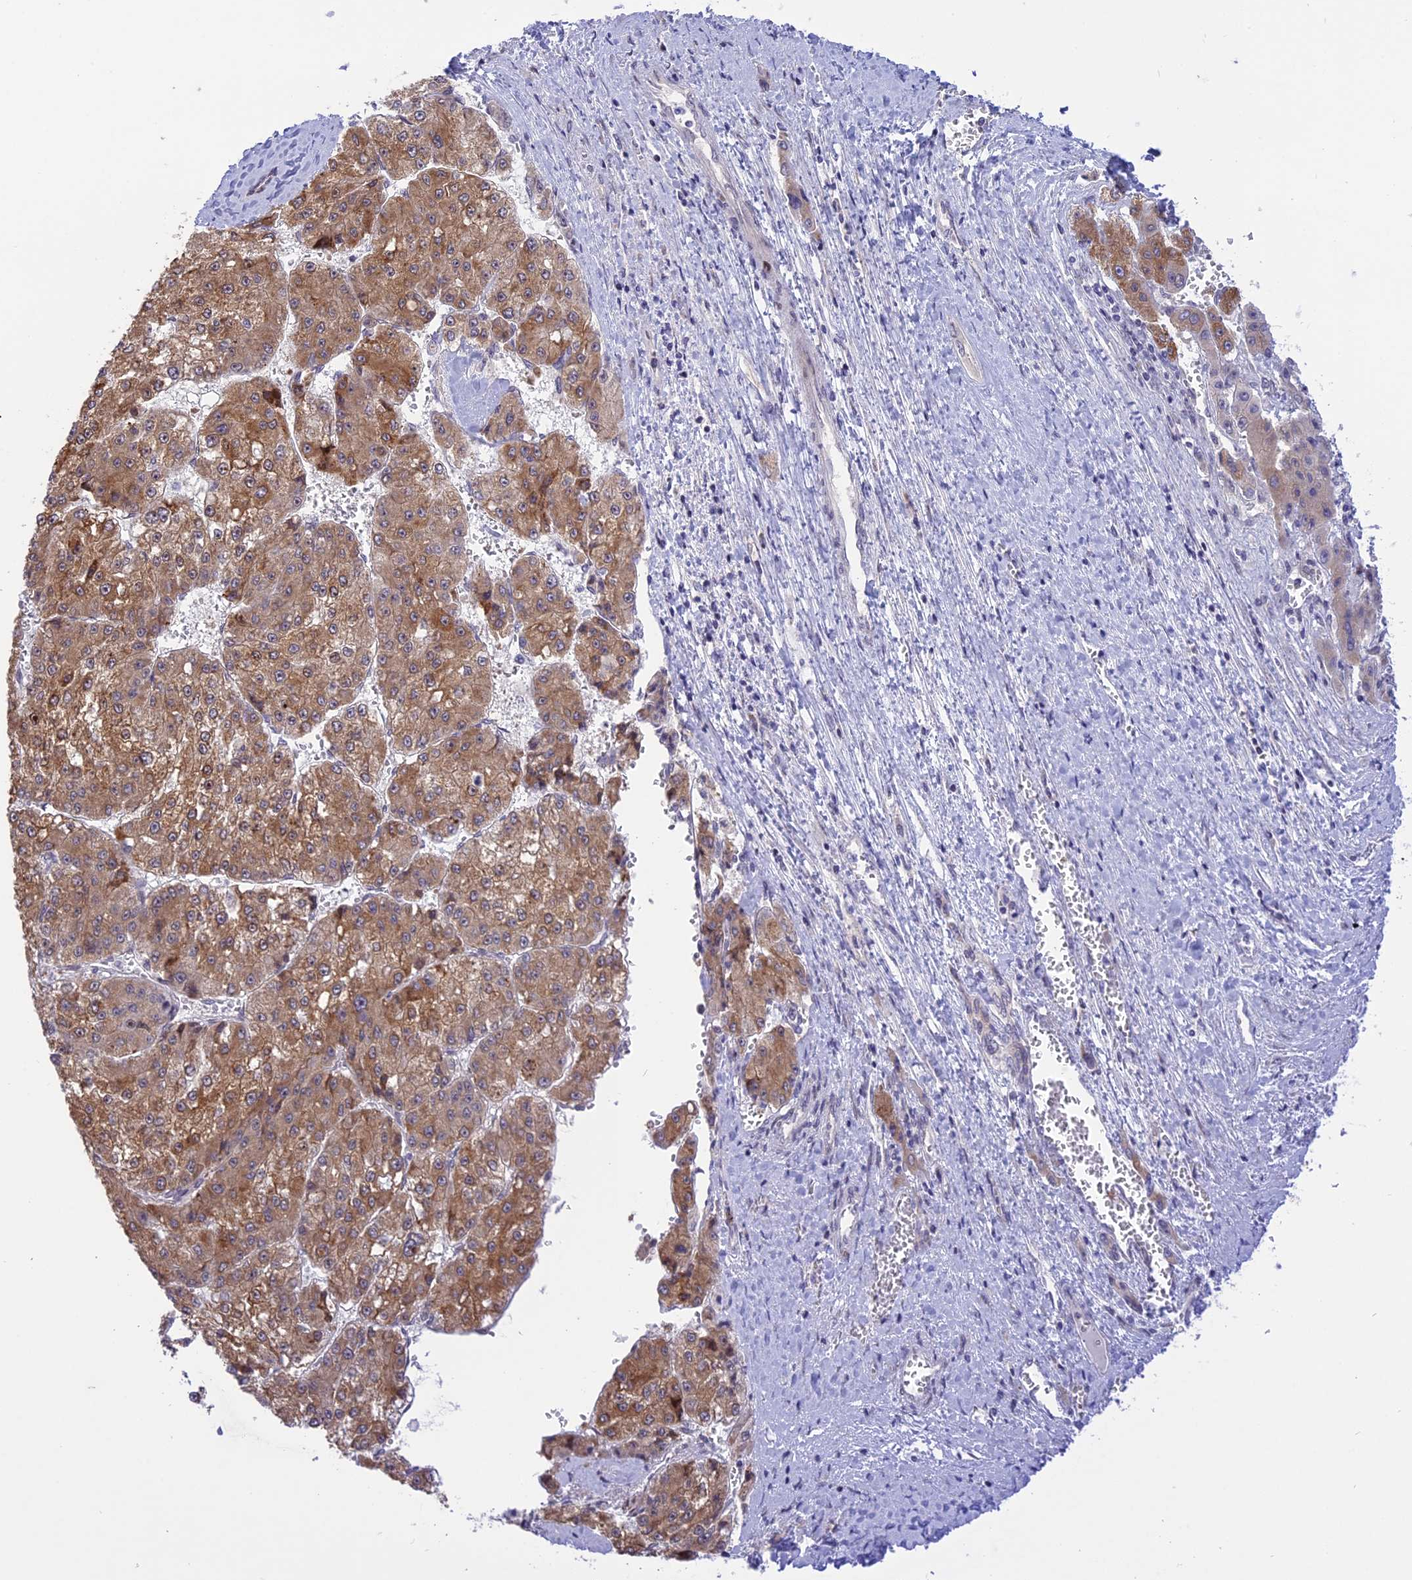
{"staining": {"intensity": "moderate", "quantity": ">75%", "location": "cytoplasmic/membranous"}, "tissue": "liver cancer", "cell_type": "Tumor cells", "image_type": "cancer", "snomed": [{"axis": "morphology", "description": "Carcinoma, Hepatocellular, NOS"}, {"axis": "topography", "description": "Liver"}], "caption": "A histopathology image of liver cancer (hepatocellular carcinoma) stained for a protein demonstrates moderate cytoplasmic/membranous brown staining in tumor cells.", "gene": "ZNF837", "patient": {"sex": "female", "age": 73}}